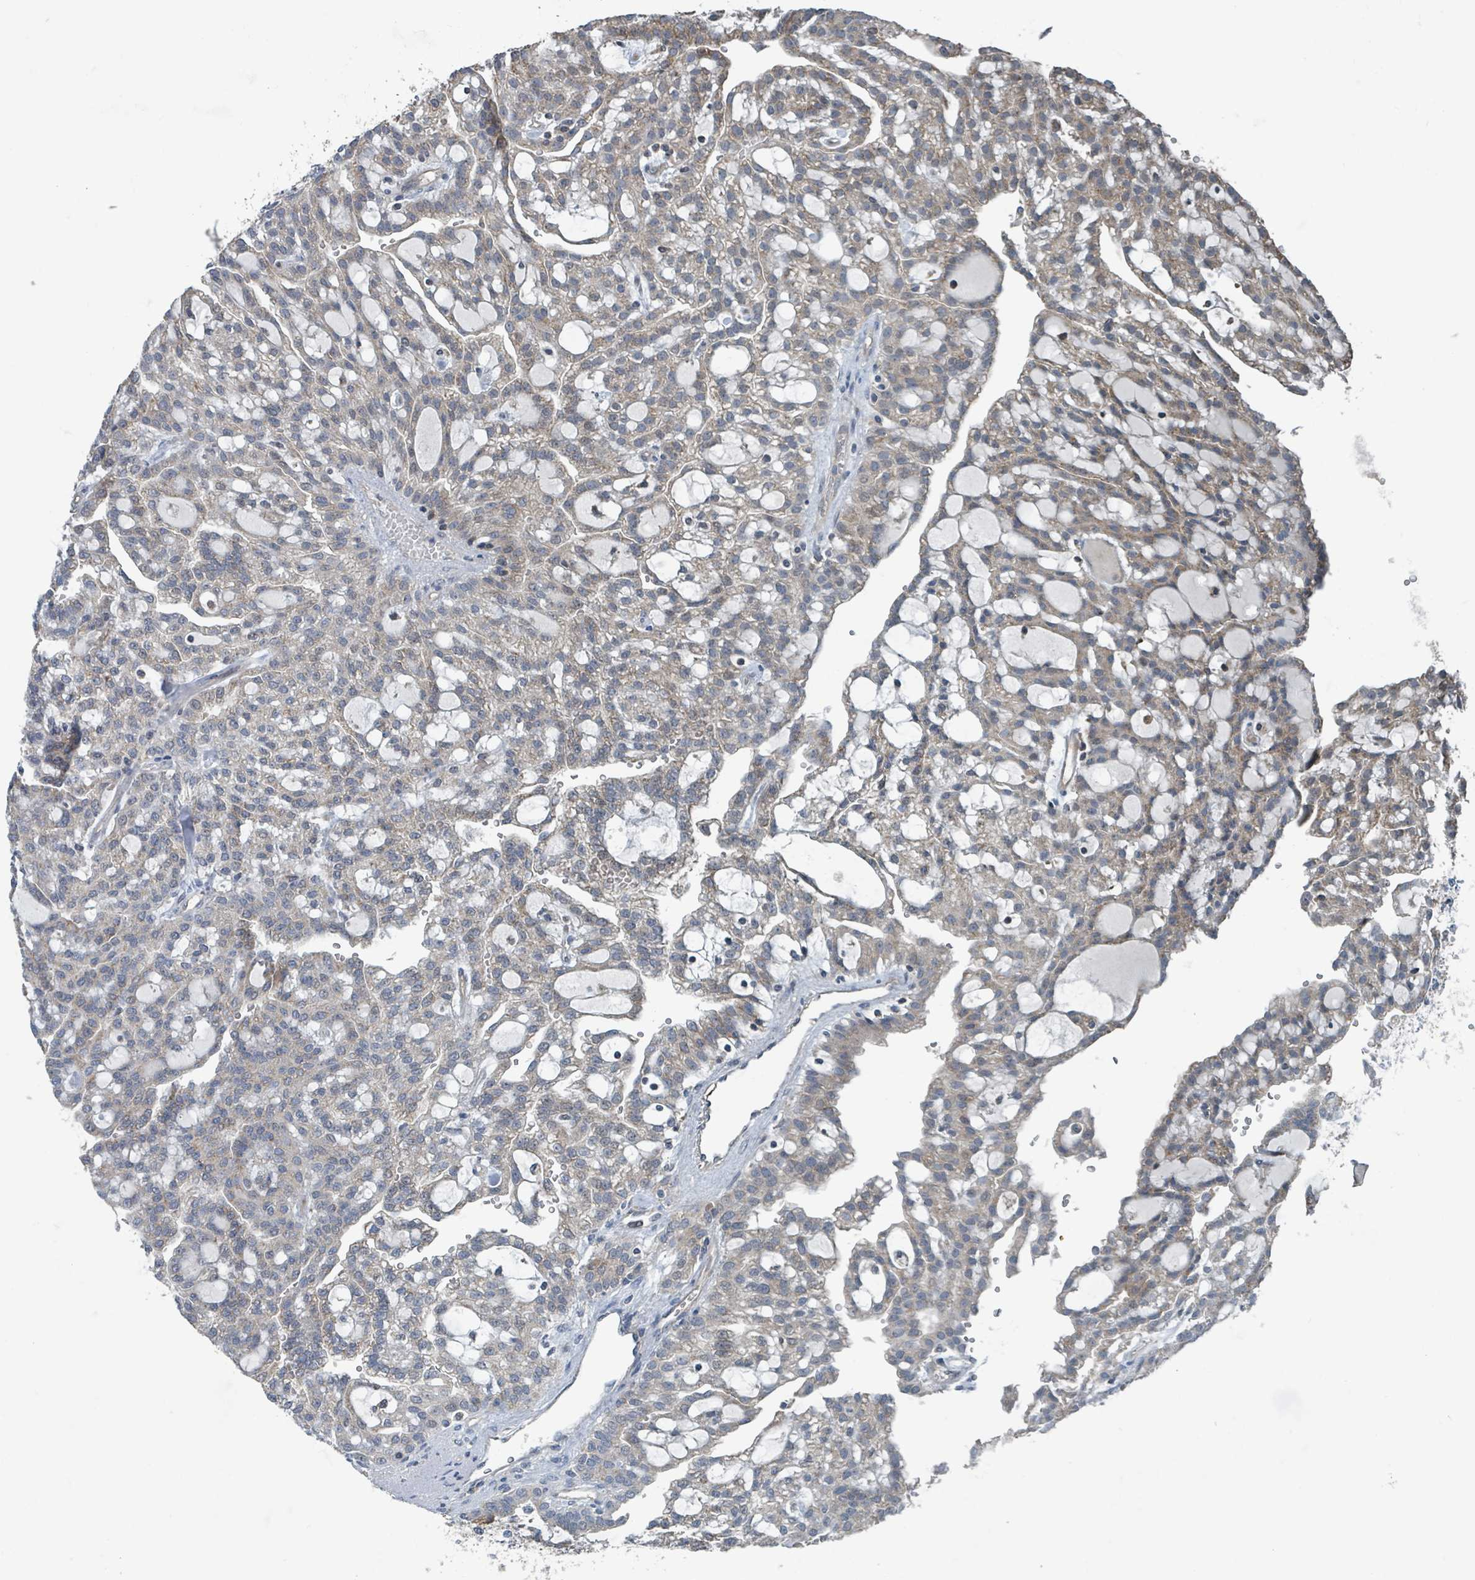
{"staining": {"intensity": "moderate", "quantity": ">75%", "location": "cytoplasmic/membranous"}, "tissue": "renal cancer", "cell_type": "Tumor cells", "image_type": "cancer", "snomed": [{"axis": "morphology", "description": "Adenocarcinoma, NOS"}, {"axis": "topography", "description": "Kidney"}], "caption": "A medium amount of moderate cytoplasmic/membranous staining is seen in approximately >75% of tumor cells in renal adenocarcinoma tissue.", "gene": "ACBD4", "patient": {"sex": "male", "age": 63}}